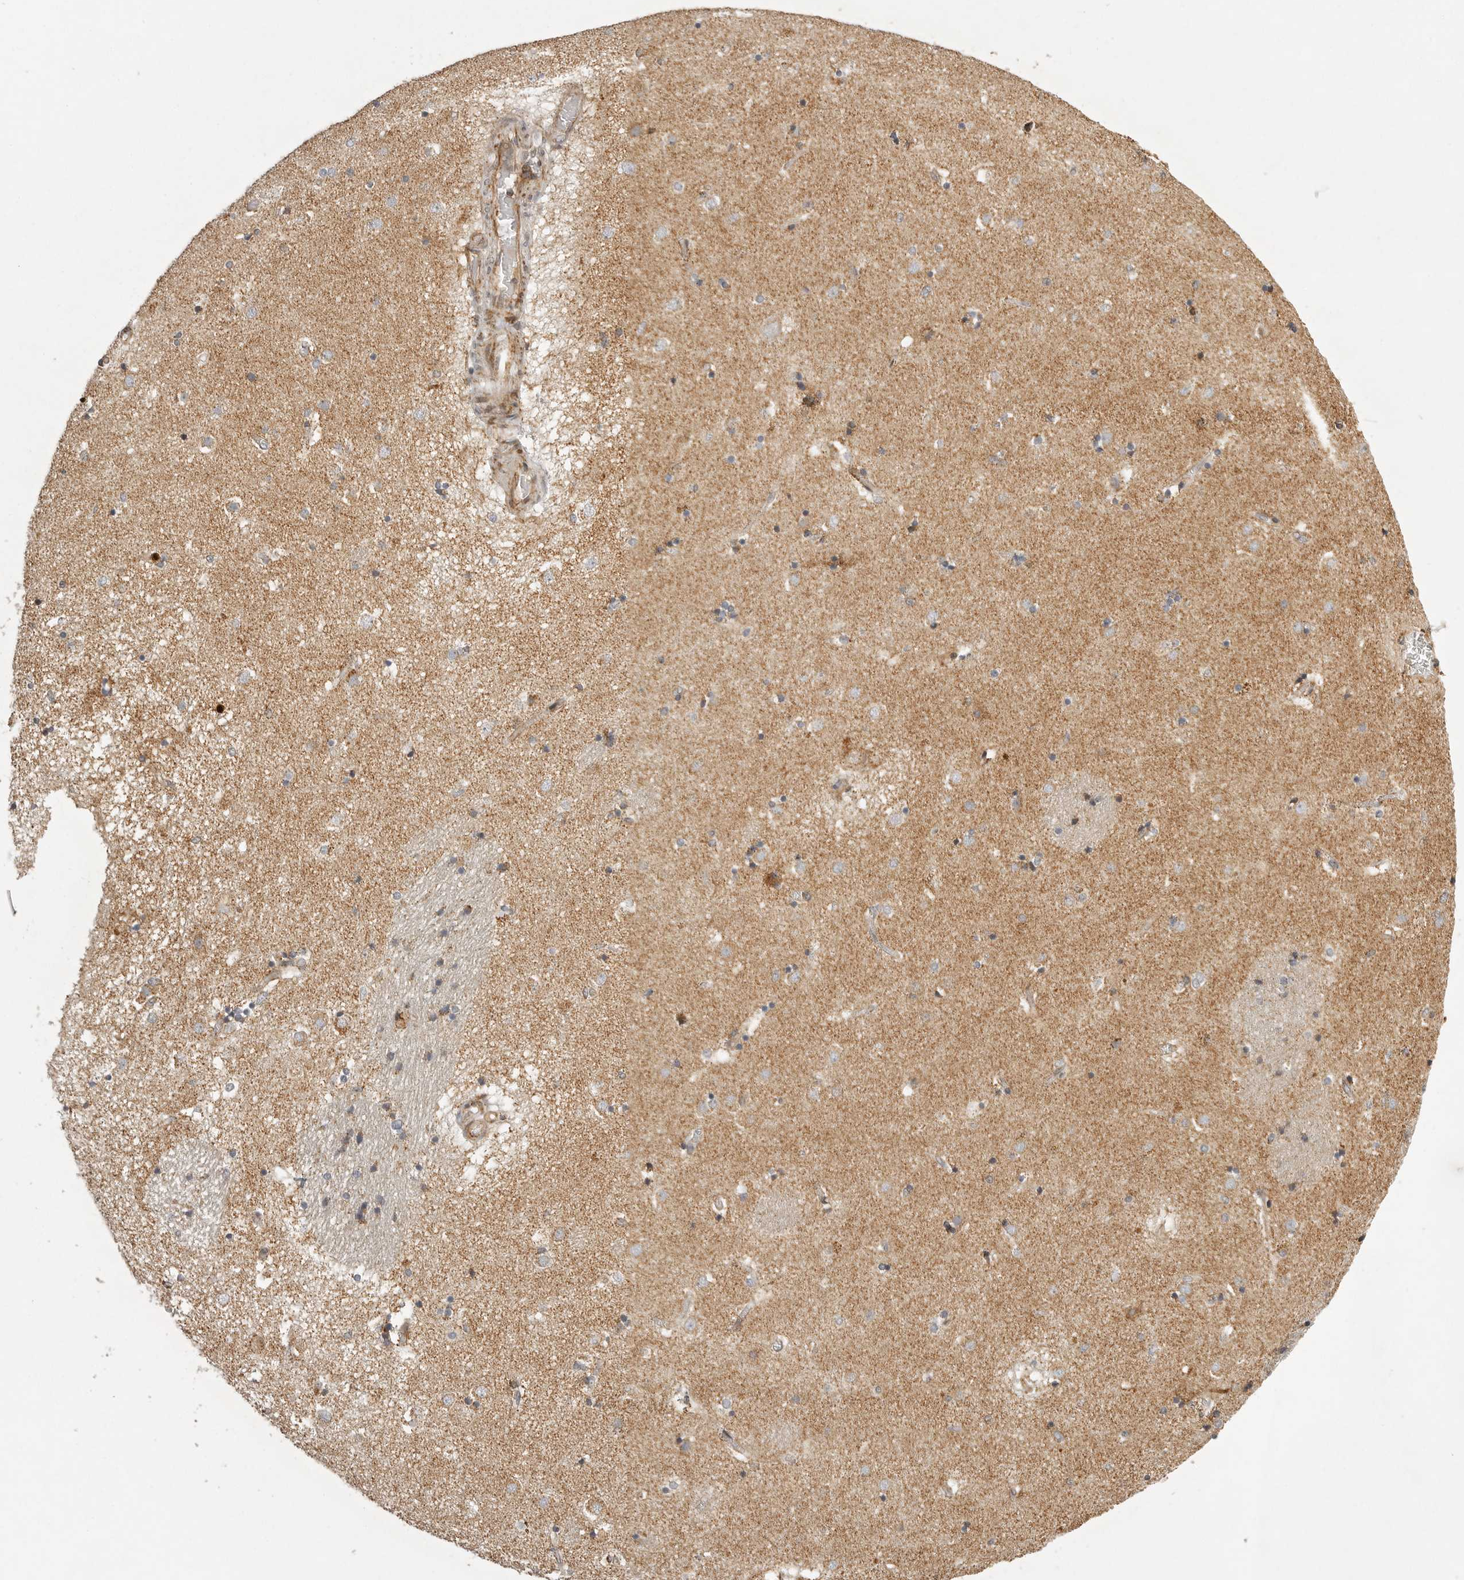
{"staining": {"intensity": "moderate", "quantity": "<25%", "location": "cytoplasmic/membranous"}, "tissue": "caudate", "cell_type": "Glial cells", "image_type": "normal", "snomed": [{"axis": "morphology", "description": "Normal tissue, NOS"}, {"axis": "topography", "description": "Lateral ventricle wall"}], "caption": "Protein expression analysis of unremarkable human caudate reveals moderate cytoplasmic/membranous expression in approximately <25% of glial cells. The staining is performed using DAB (3,3'-diaminobenzidine) brown chromogen to label protein expression. The nuclei are counter-stained blue using hematoxylin.", "gene": "NARS2", "patient": {"sex": "male", "age": 70}}